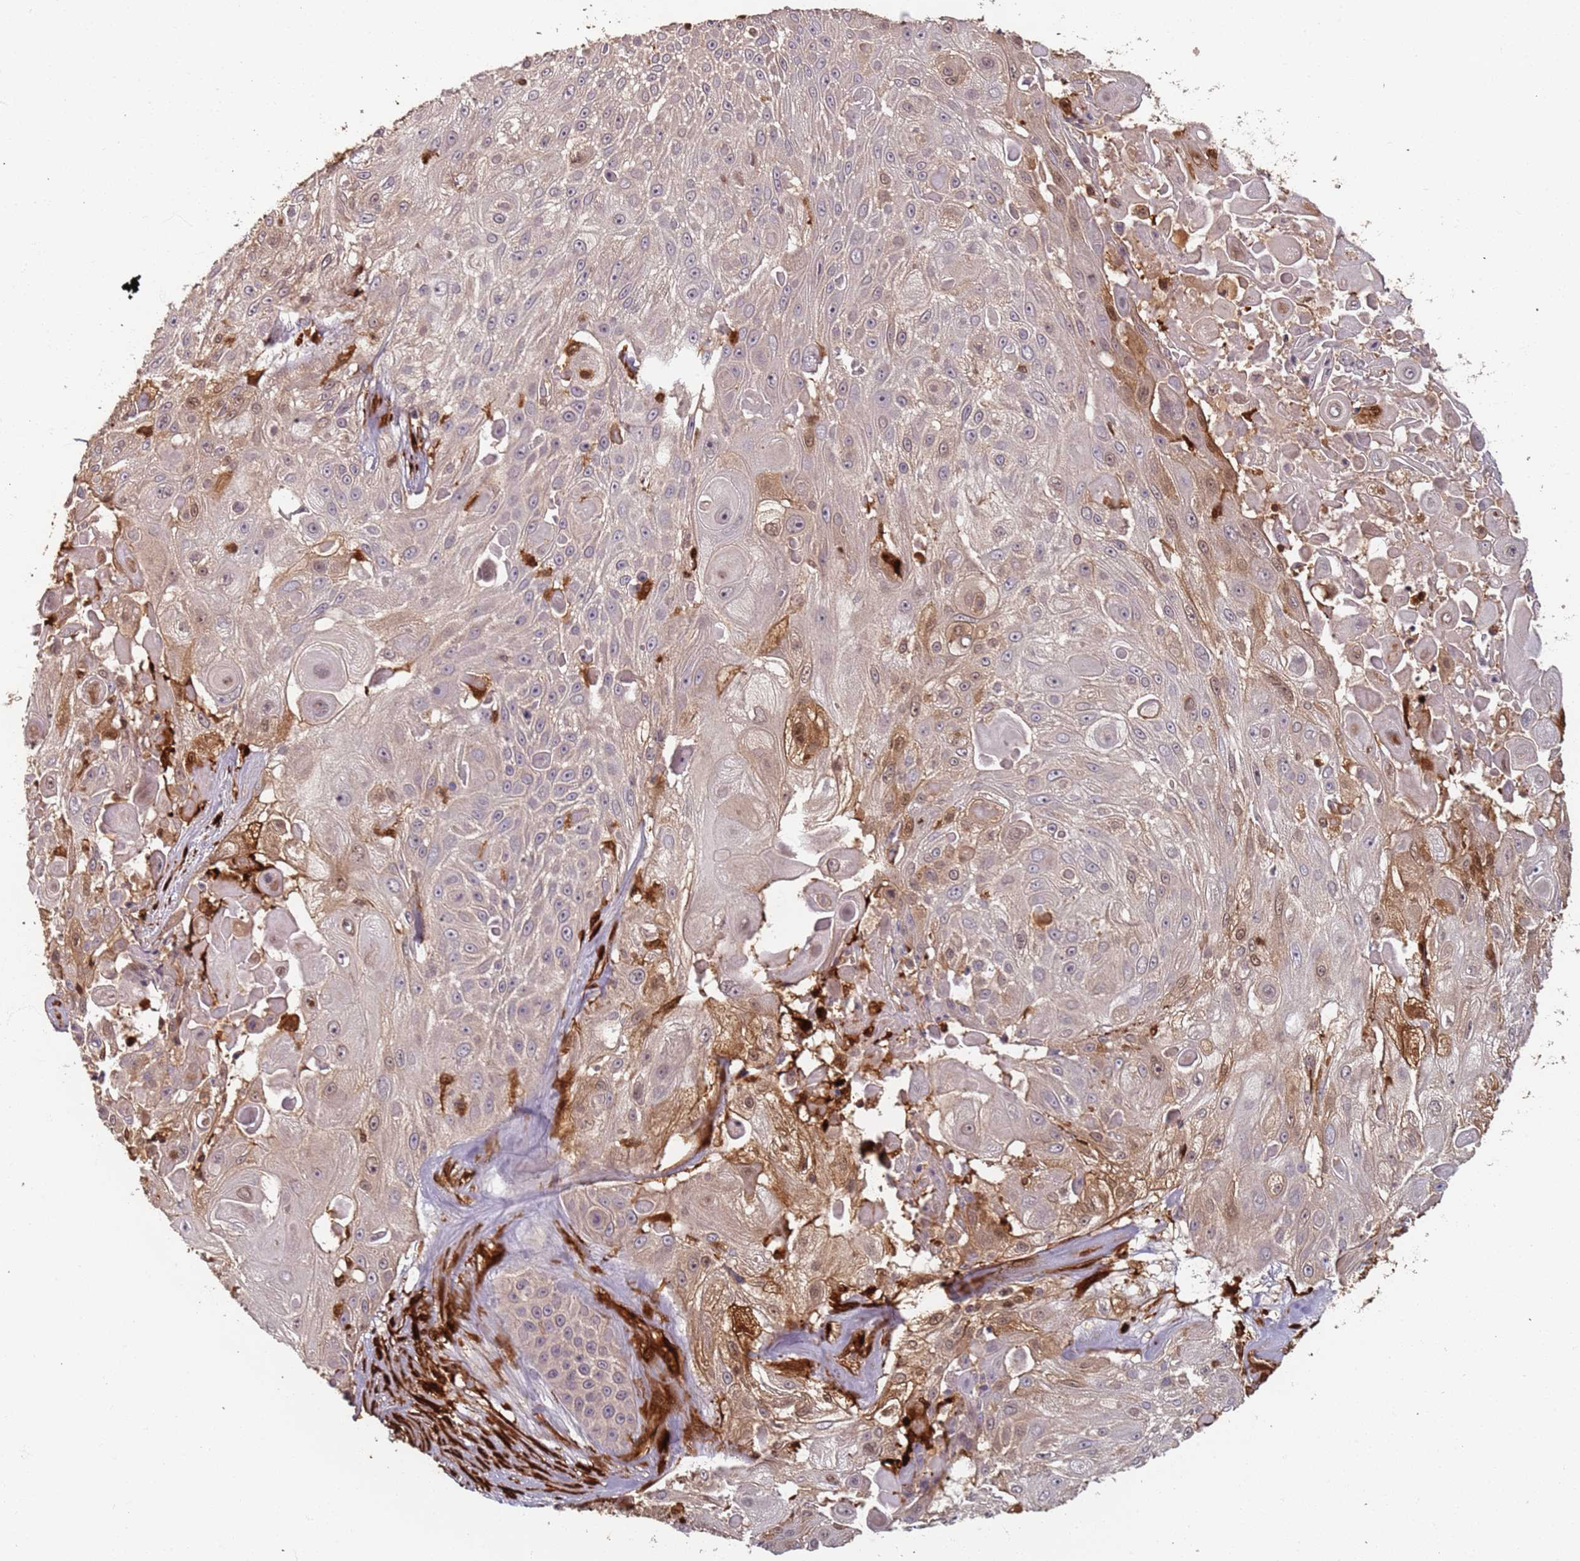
{"staining": {"intensity": "weak", "quantity": "<25%", "location": "nuclear"}, "tissue": "skin cancer", "cell_type": "Tumor cells", "image_type": "cancer", "snomed": [{"axis": "morphology", "description": "Squamous cell carcinoma, NOS"}, {"axis": "topography", "description": "Skin"}], "caption": "The IHC image has no significant staining in tumor cells of skin cancer tissue.", "gene": "SDCCAG8", "patient": {"sex": "female", "age": 86}}